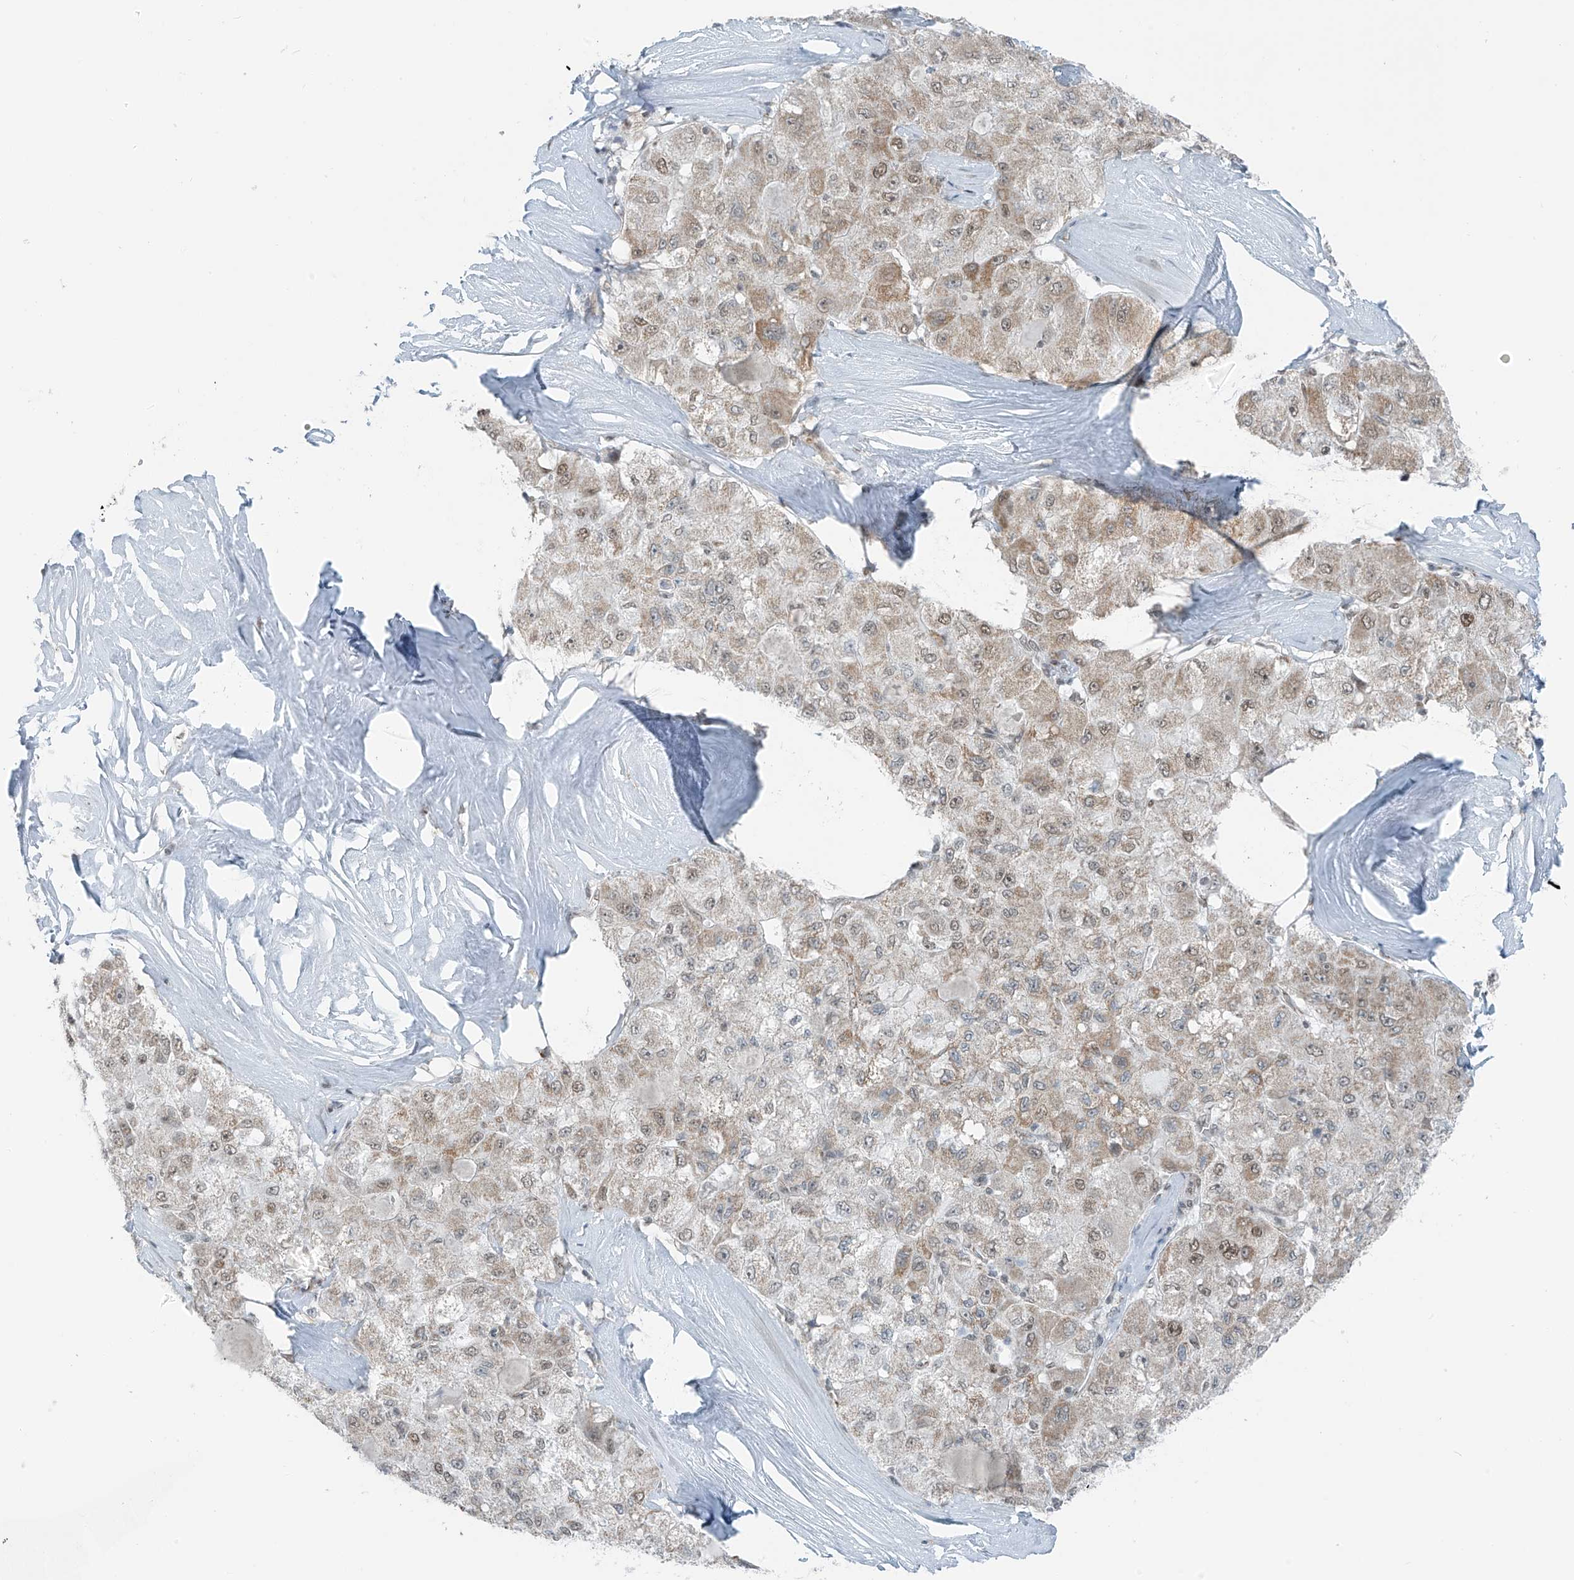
{"staining": {"intensity": "weak", "quantity": ">75%", "location": "cytoplasmic/membranous,nuclear"}, "tissue": "liver cancer", "cell_type": "Tumor cells", "image_type": "cancer", "snomed": [{"axis": "morphology", "description": "Carcinoma, Hepatocellular, NOS"}, {"axis": "topography", "description": "Liver"}], "caption": "Protein staining of liver cancer (hepatocellular carcinoma) tissue reveals weak cytoplasmic/membranous and nuclear expression in approximately >75% of tumor cells. (IHC, brightfield microscopy, high magnification).", "gene": "WRNIP1", "patient": {"sex": "male", "age": 80}}